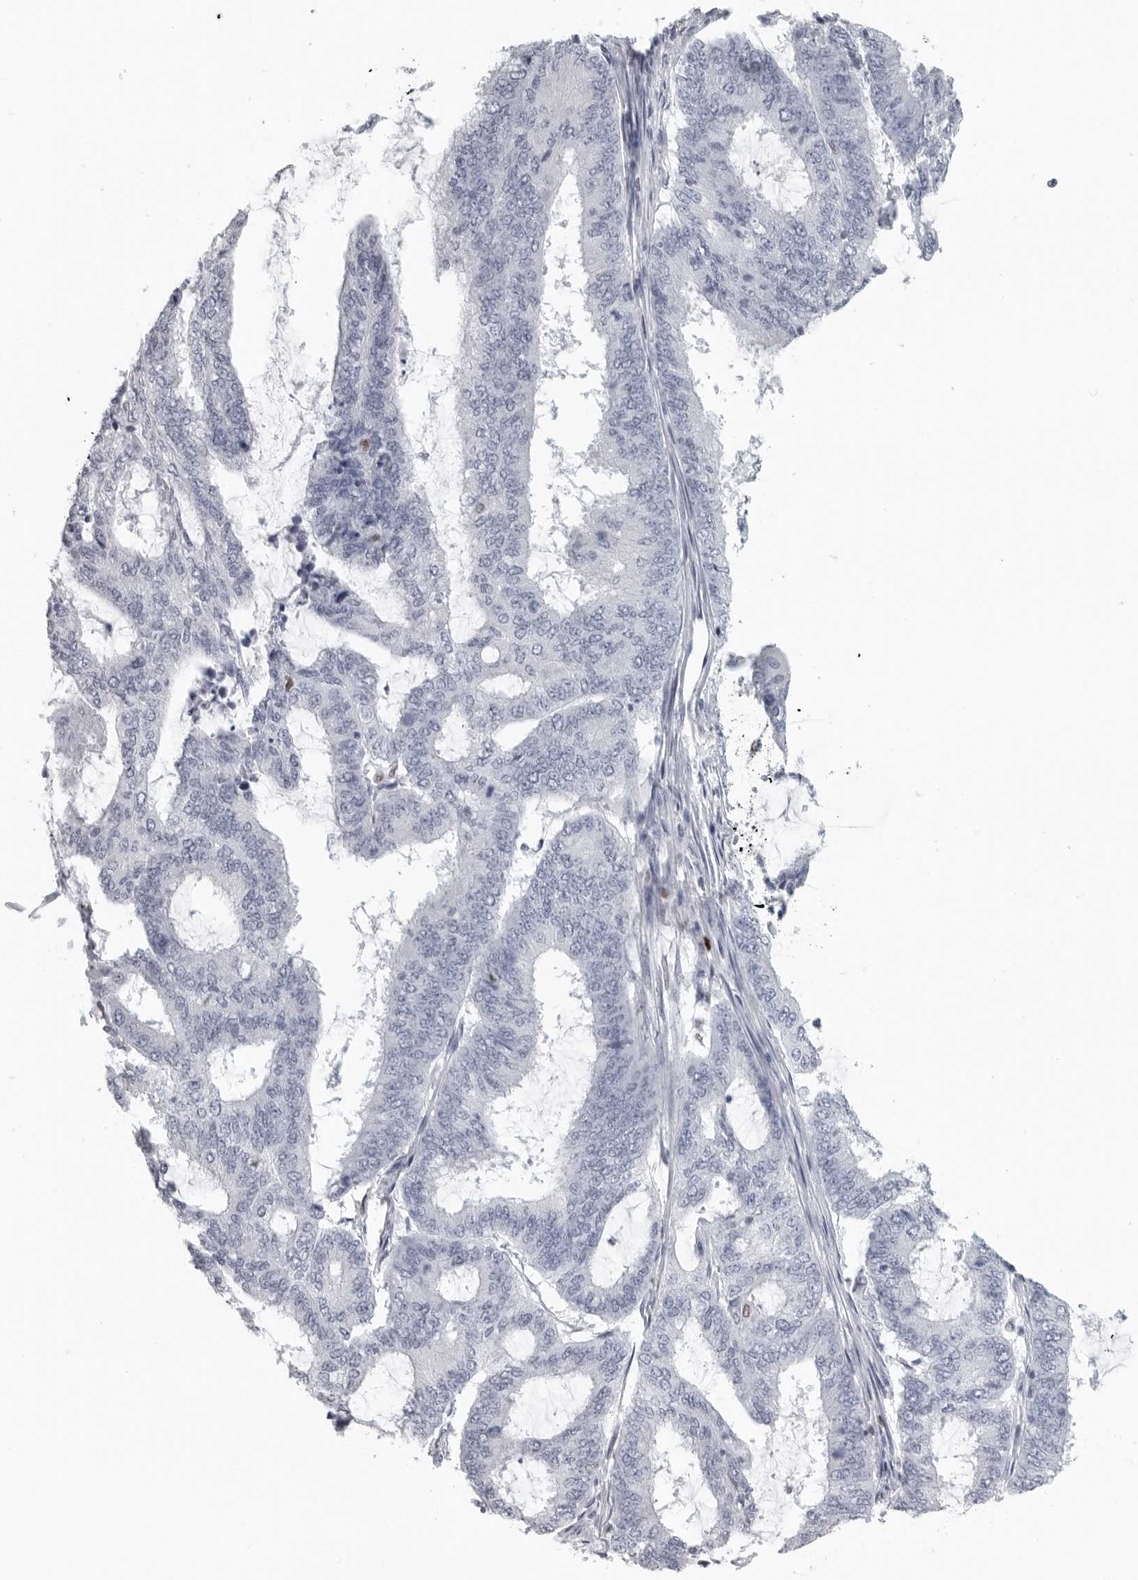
{"staining": {"intensity": "negative", "quantity": "none", "location": "none"}, "tissue": "endometrial cancer", "cell_type": "Tumor cells", "image_type": "cancer", "snomed": [{"axis": "morphology", "description": "Adenocarcinoma, NOS"}, {"axis": "topography", "description": "Endometrium"}], "caption": "High power microscopy image of an IHC histopathology image of endometrial cancer (adenocarcinoma), revealing no significant staining in tumor cells. (Immunohistochemistry (ihc), brightfield microscopy, high magnification).", "gene": "SATB2", "patient": {"sex": "female", "age": 49}}